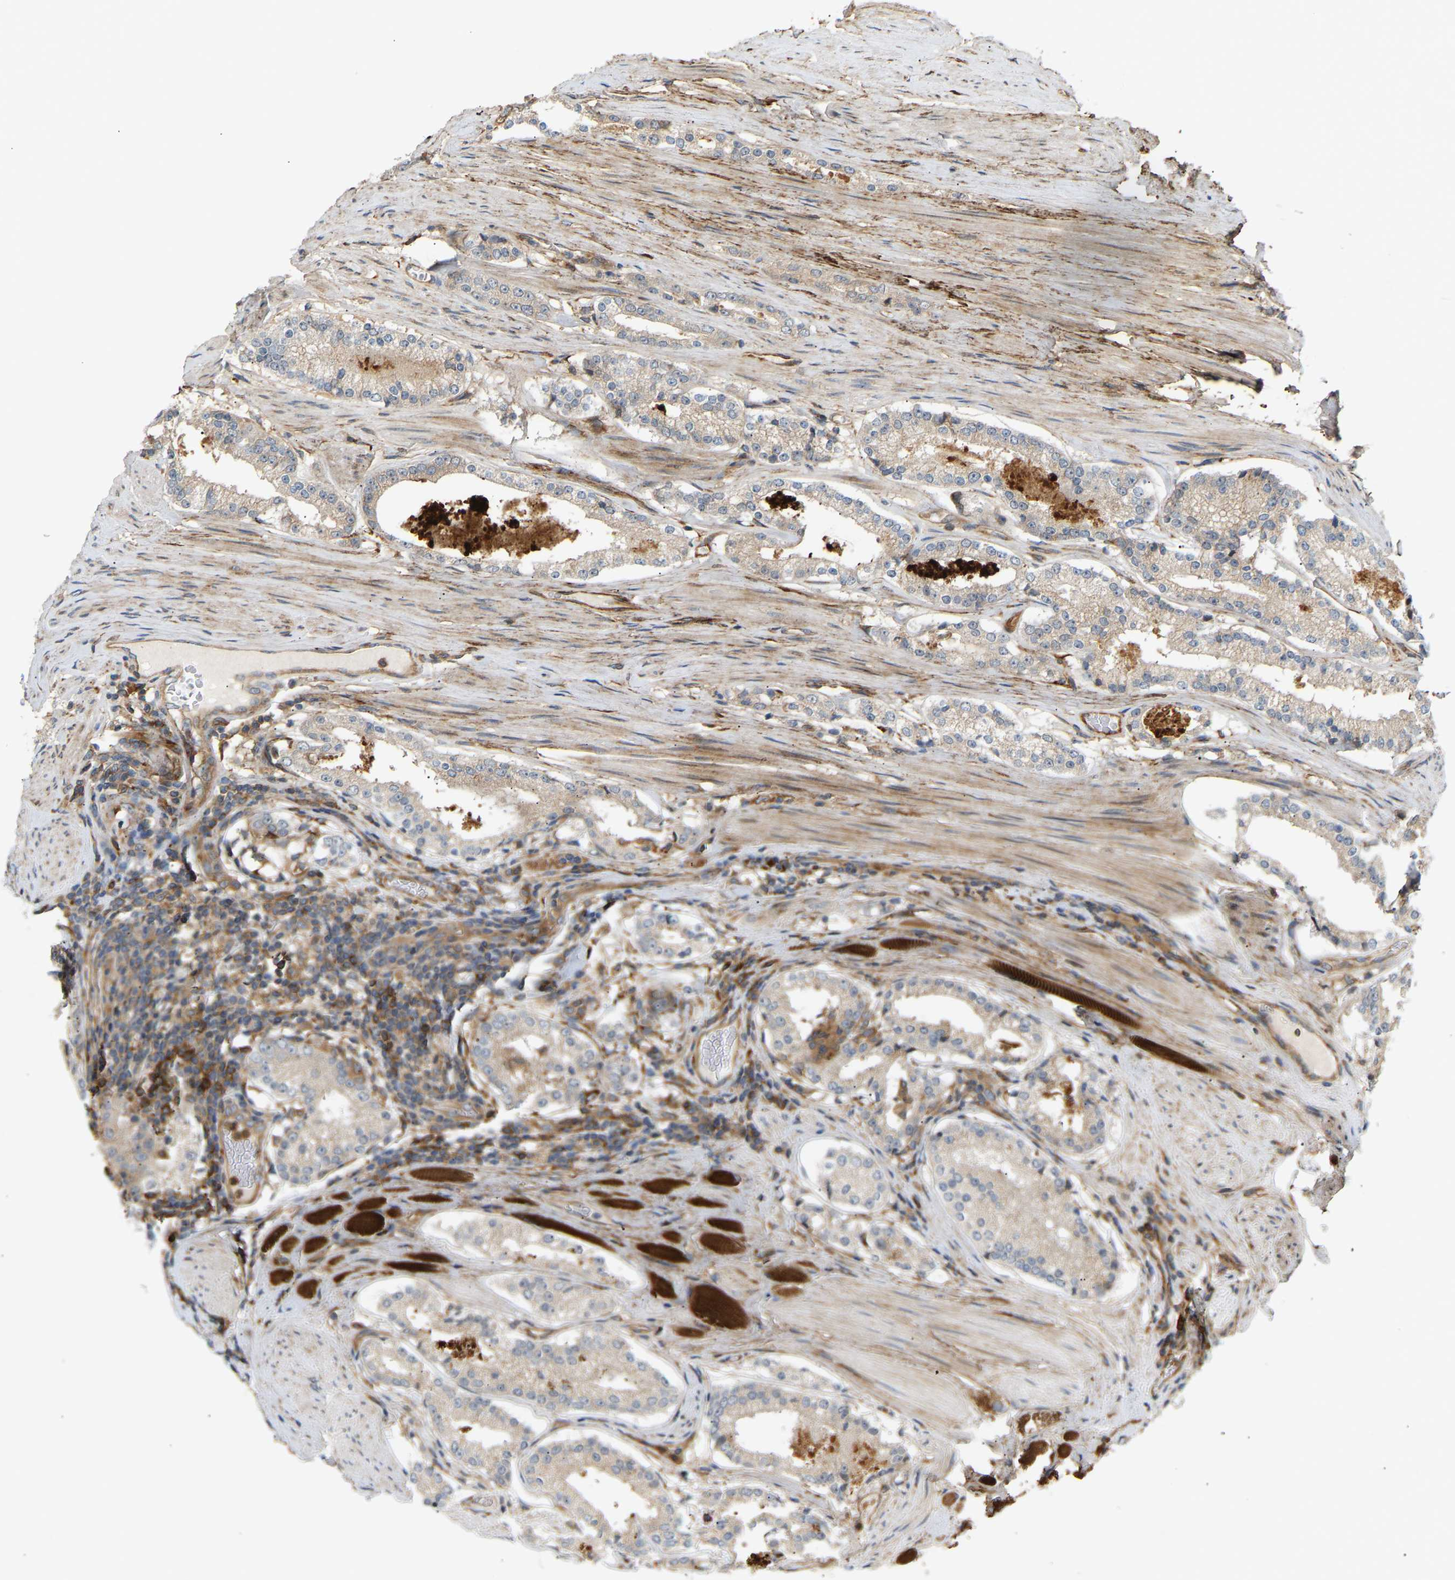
{"staining": {"intensity": "weak", "quantity": "<25%", "location": "cytoplasmic/membranous"}, "tissue": "prostate cancer", "cell_type": "Tumor cells", "image_type": "cancer", "snomed": [{"axis": "morphology", "description": "Adenocarcinoma, Low grade"}, {"axis": "topography", "description": "Prostate"}], "caption": "IHC of human prostate cancer (low-grade adenocarcinoma) exhibits no staining in tumor cells.", "gene": "PLCG2", "patient": {"sex": "male", "age": 63}}